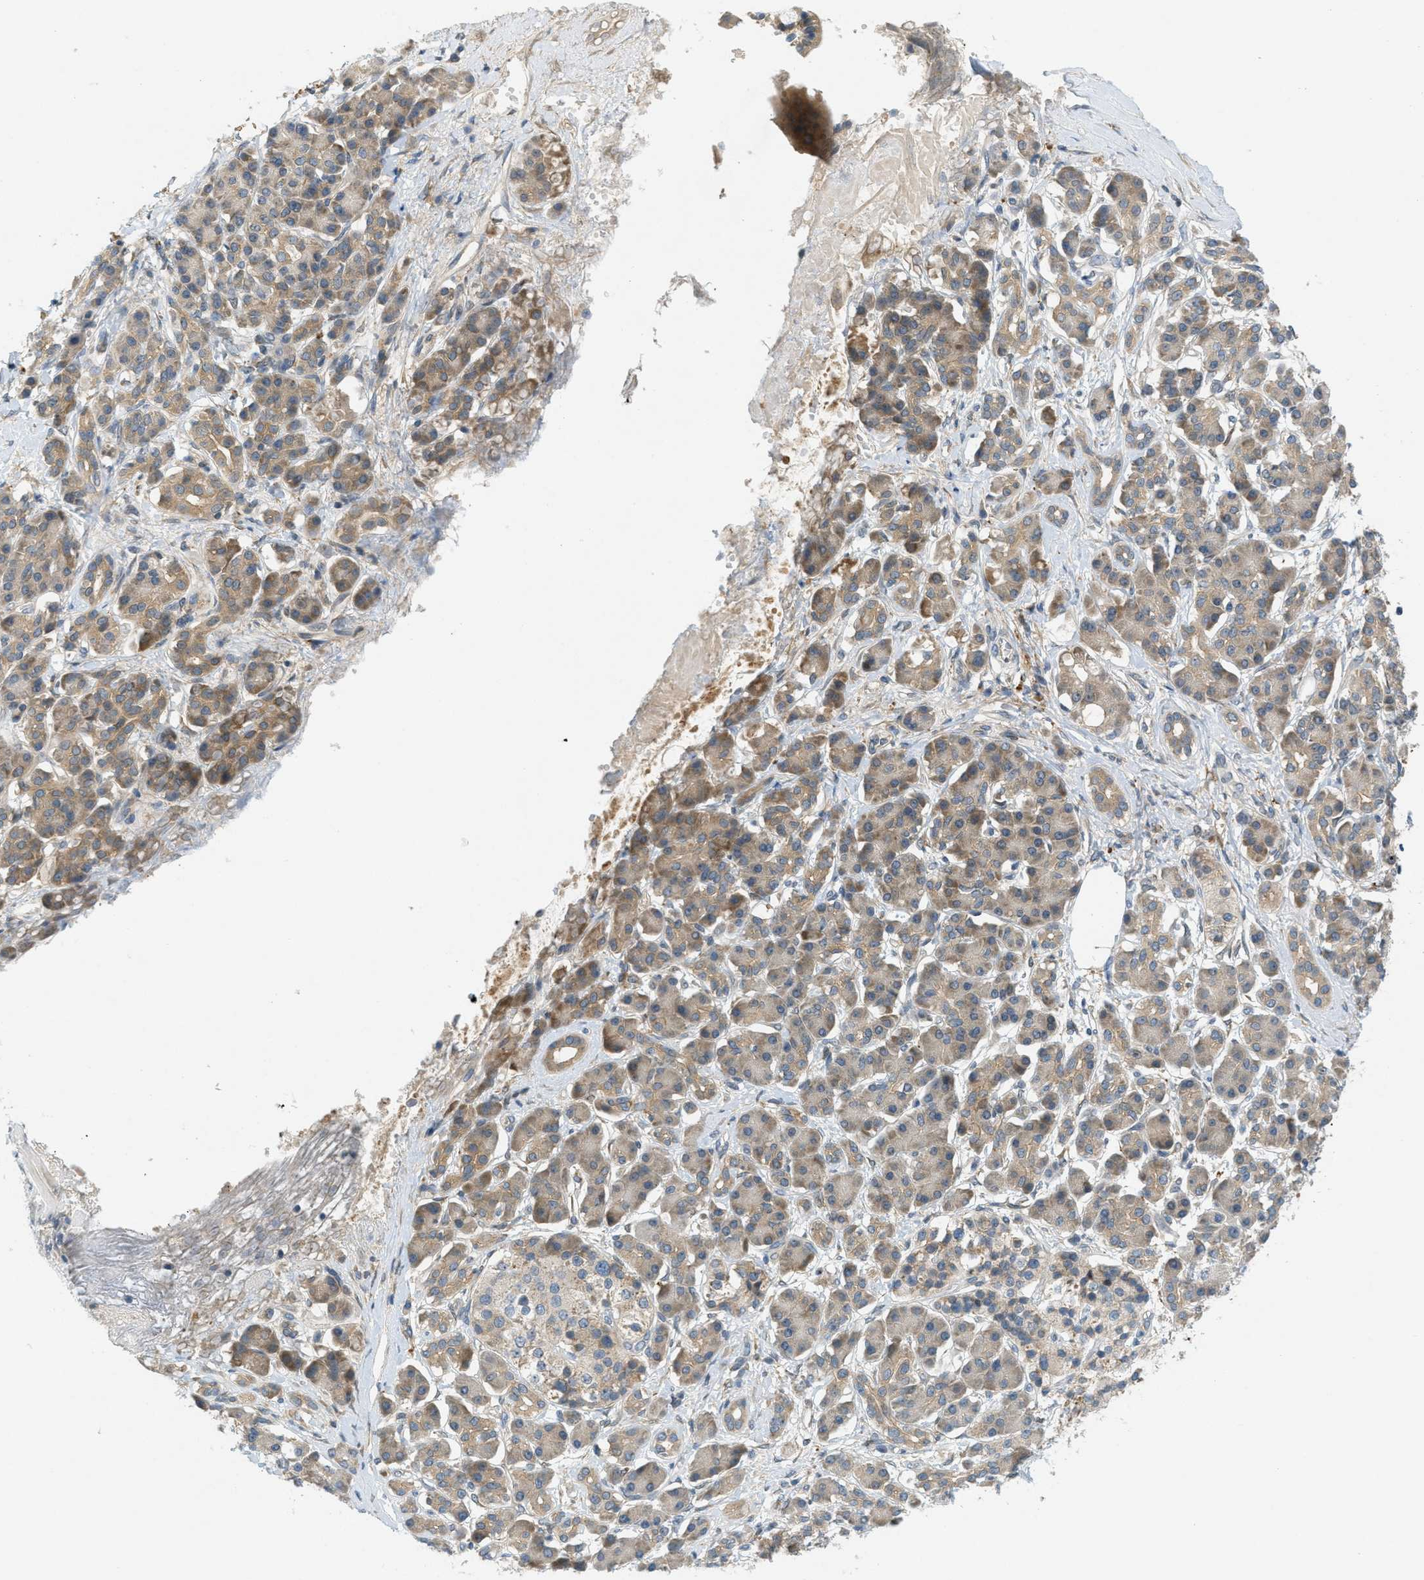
{"staining": {"intensity": "weak", "quantity": ">75%", "location": "cytoplasmic/membranous"}, "tissue": "pancreatic cancer", "cell_type": "Tumor cells", "image_type": "cancer", "snomed": [{"axis": "morphology", "description": "Adenocarcinoma, NOS"}, {"axis": "topography", "description": "Pancreas"}], "caption": "This is an image of immunohistochemistry (IHC) staining of pancreatic adenocarcinoma, which shows weak expression in the cytoplasmic/membranous of tumor cells.", "gene": "SIGMAR1", "patient": {"sex": "female", "age": 56}}